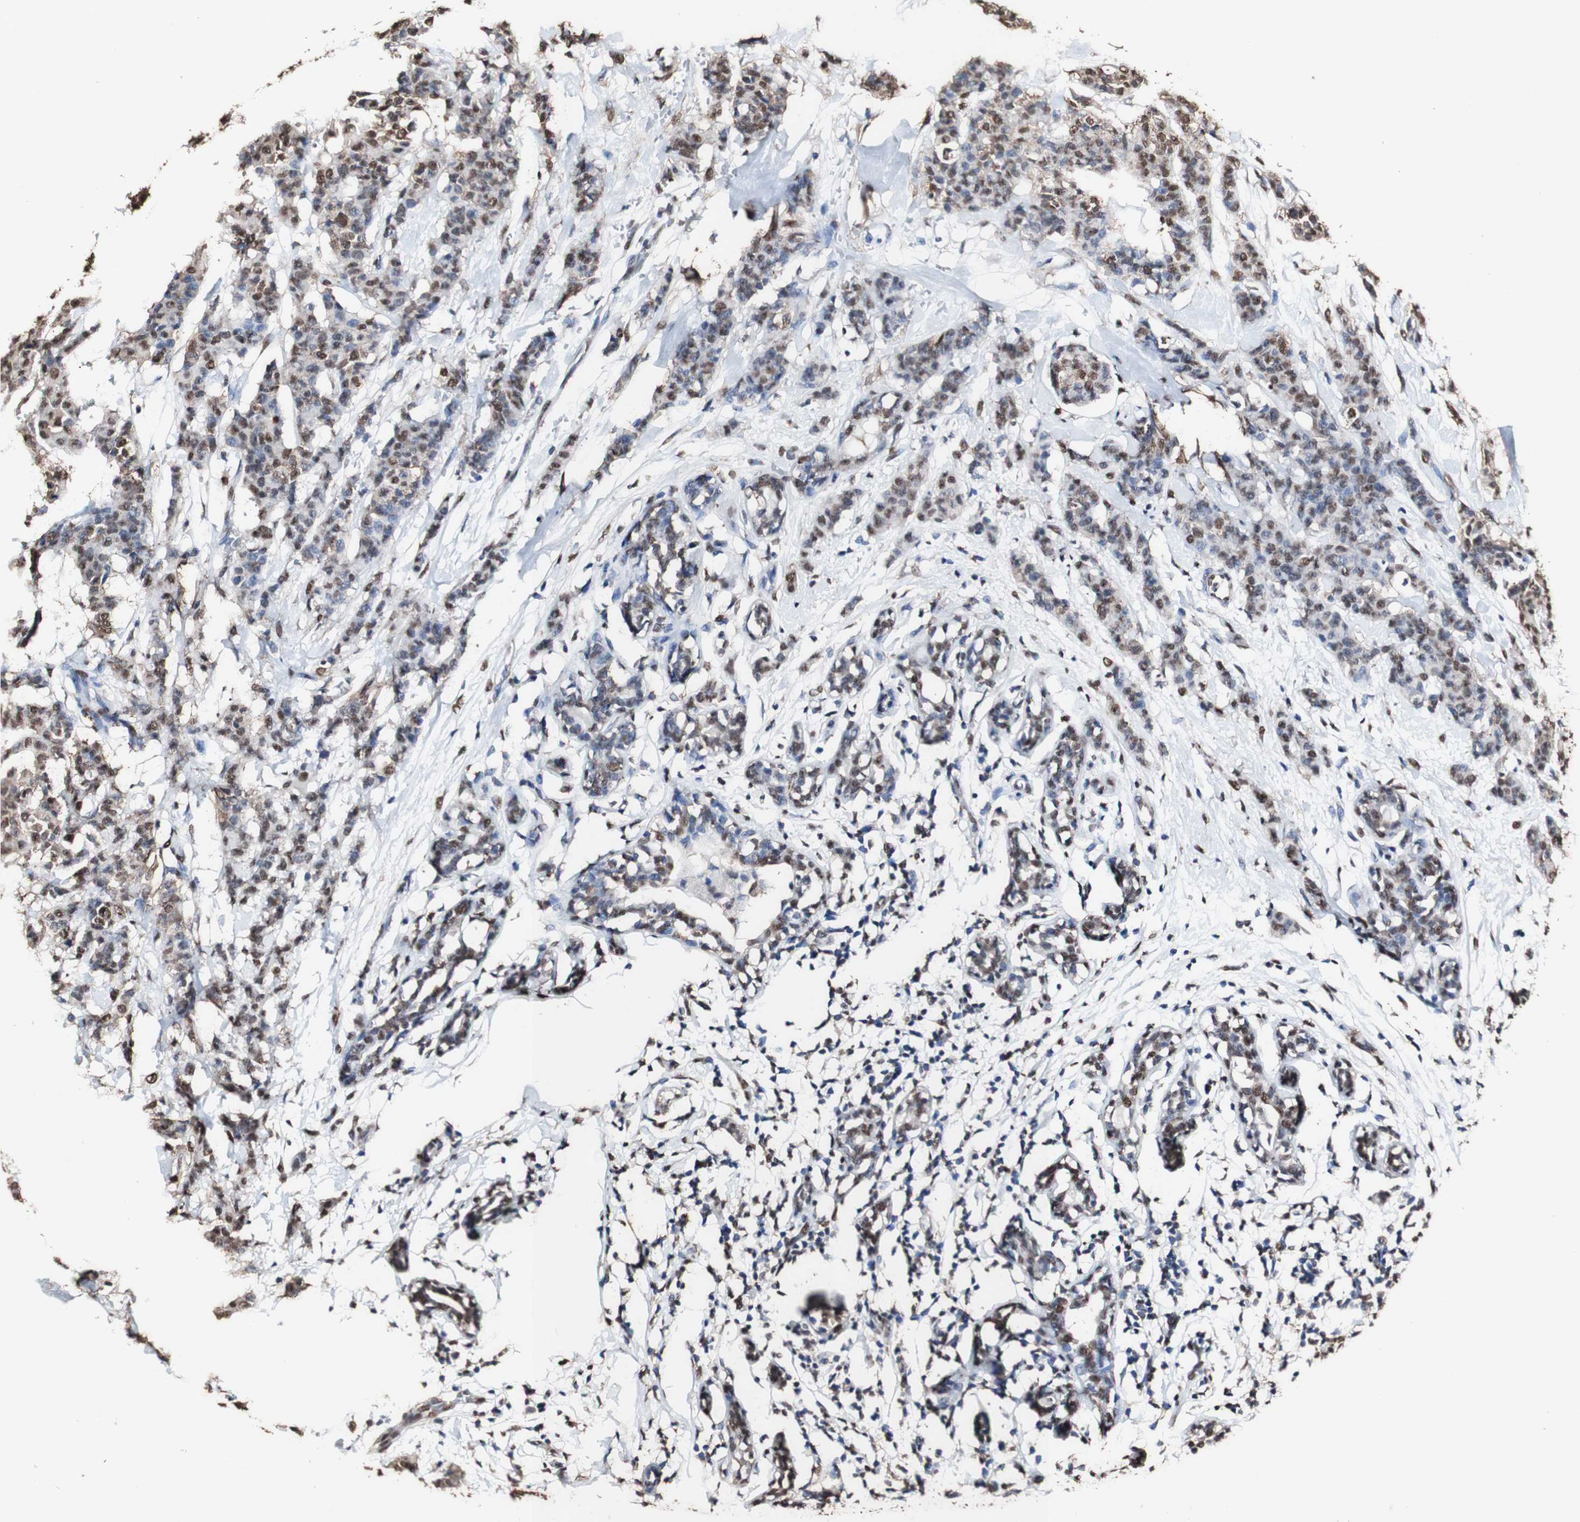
{"staining": {"intensity": "moderate", "quantity": "25%-75%", "location": "cytoplasmic/membranous,nuclear"}, "tissue": "breast cancer", "cell_type": "Tumor cells", "image_type": "cancer", "snomed": [{"axis": "morphology", "description": "Normal tissue, NOS"}, {"axis": "morphology", "description": "Duct carcinoma"}, {"axis": "topography", "description": "Breast"}], "caption": "IHC (DAB) staining of breast intraductal carcinoma reveals moderate cytoplasmic/membranous and nuclear protein staining in approximately 25%-75% of tumor cells.", "gene": "PIDD1", "patient": {"sex": "female", "age": 40}}